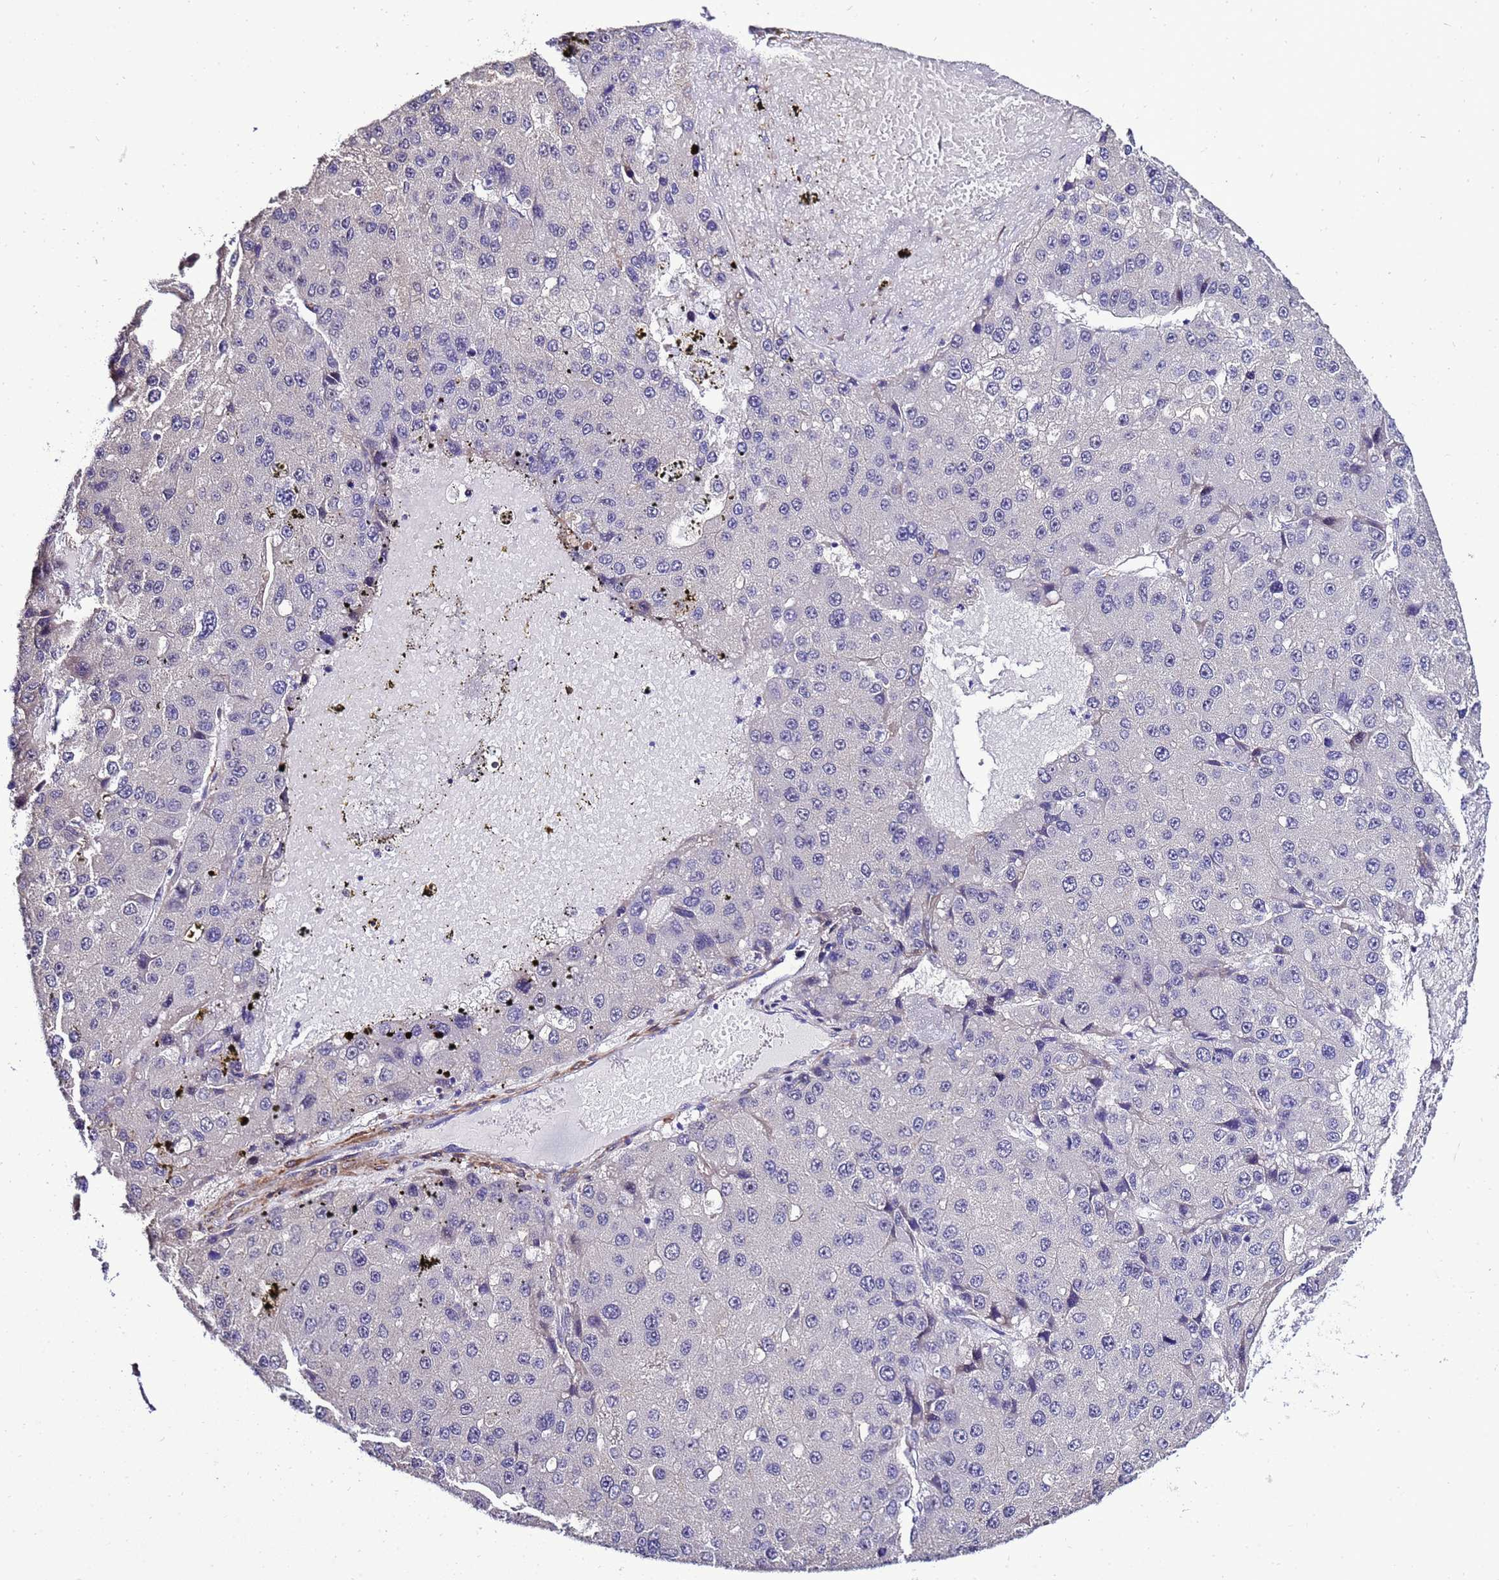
{"staining": {"intensity": "negative", "quantity": "none", "location": "none"}, "tissue": "liver cancer", "cell_type": "Tumor cells", "image_type": "cancer", "snomed": [{"axis": "morphology", "description": "Carcinoma, Hepatocellular, NOS"}, {"axis": "topography", "description": "Liver"}], "caption": "Immunohistochemistry (IHC) of liver hepatocellular carcinoma exhibits no positivity in tumor cells. (Immunohistochemistry (IHC), brightfield microscopy, high magnification).", "gene": "GZF1", "patient": {"sex": "female", "age": 73}}